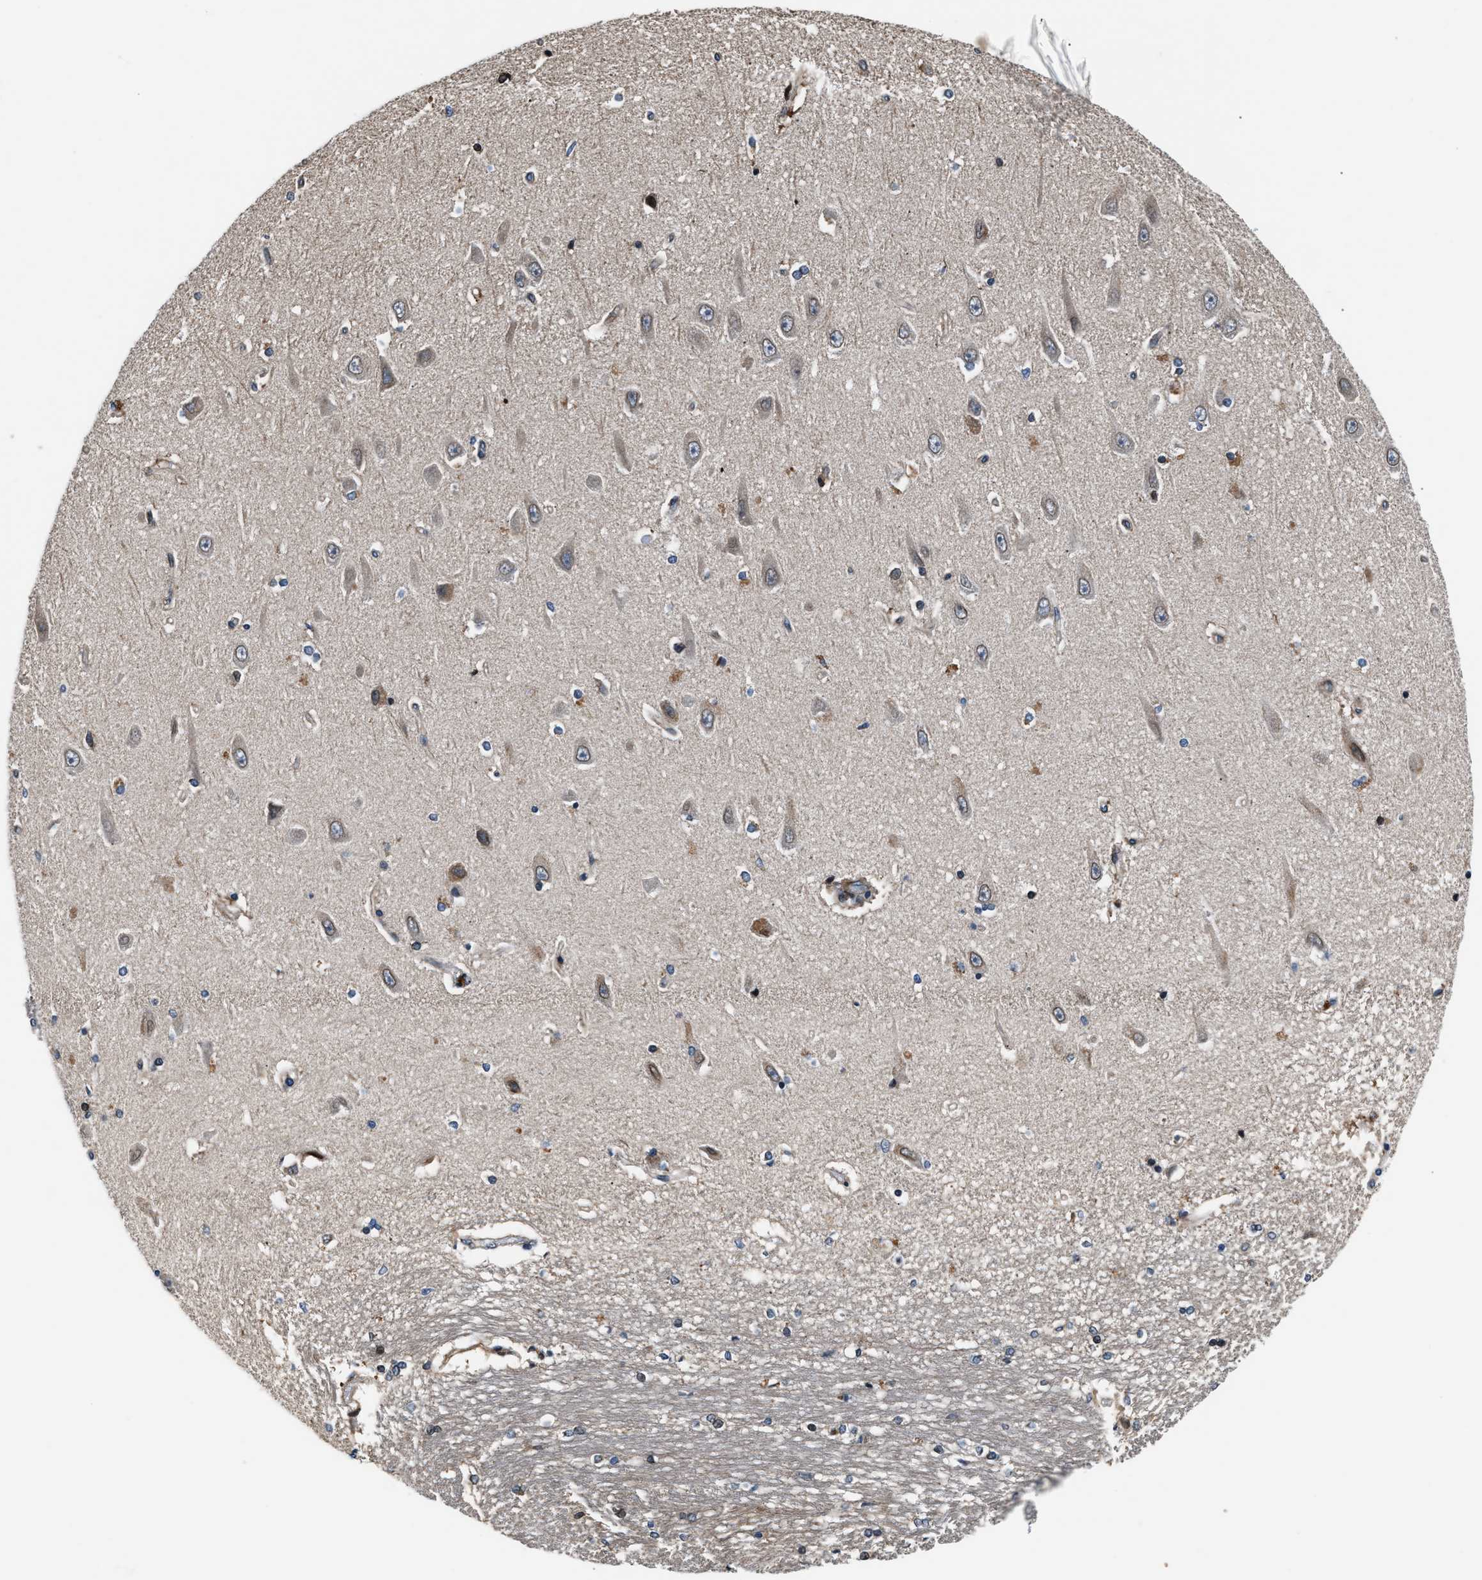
{"staining": {"intensity": "moderate", "quantity": "25%-75%", "location": "nuclear"}, "tissue": "hippocampus", "cell_type": "Glial cells", "image_type": "normal", "snomed": [{"axis": "morphology", "description": "Normal tissue, NOS"}, {"axis": "topography", "description": "Hippocampus"}], "caption": "Immunohistochemical staining of unremarkable hippocampus exhibits 25%-75% levels of moderate nuclear protein expression in approximately 25%-75% of glial cells. (IHC, brightfield microscopy, high magnification).", "gene": "DYNC2I1", "patient": {"sex": "male", "age": 45}}